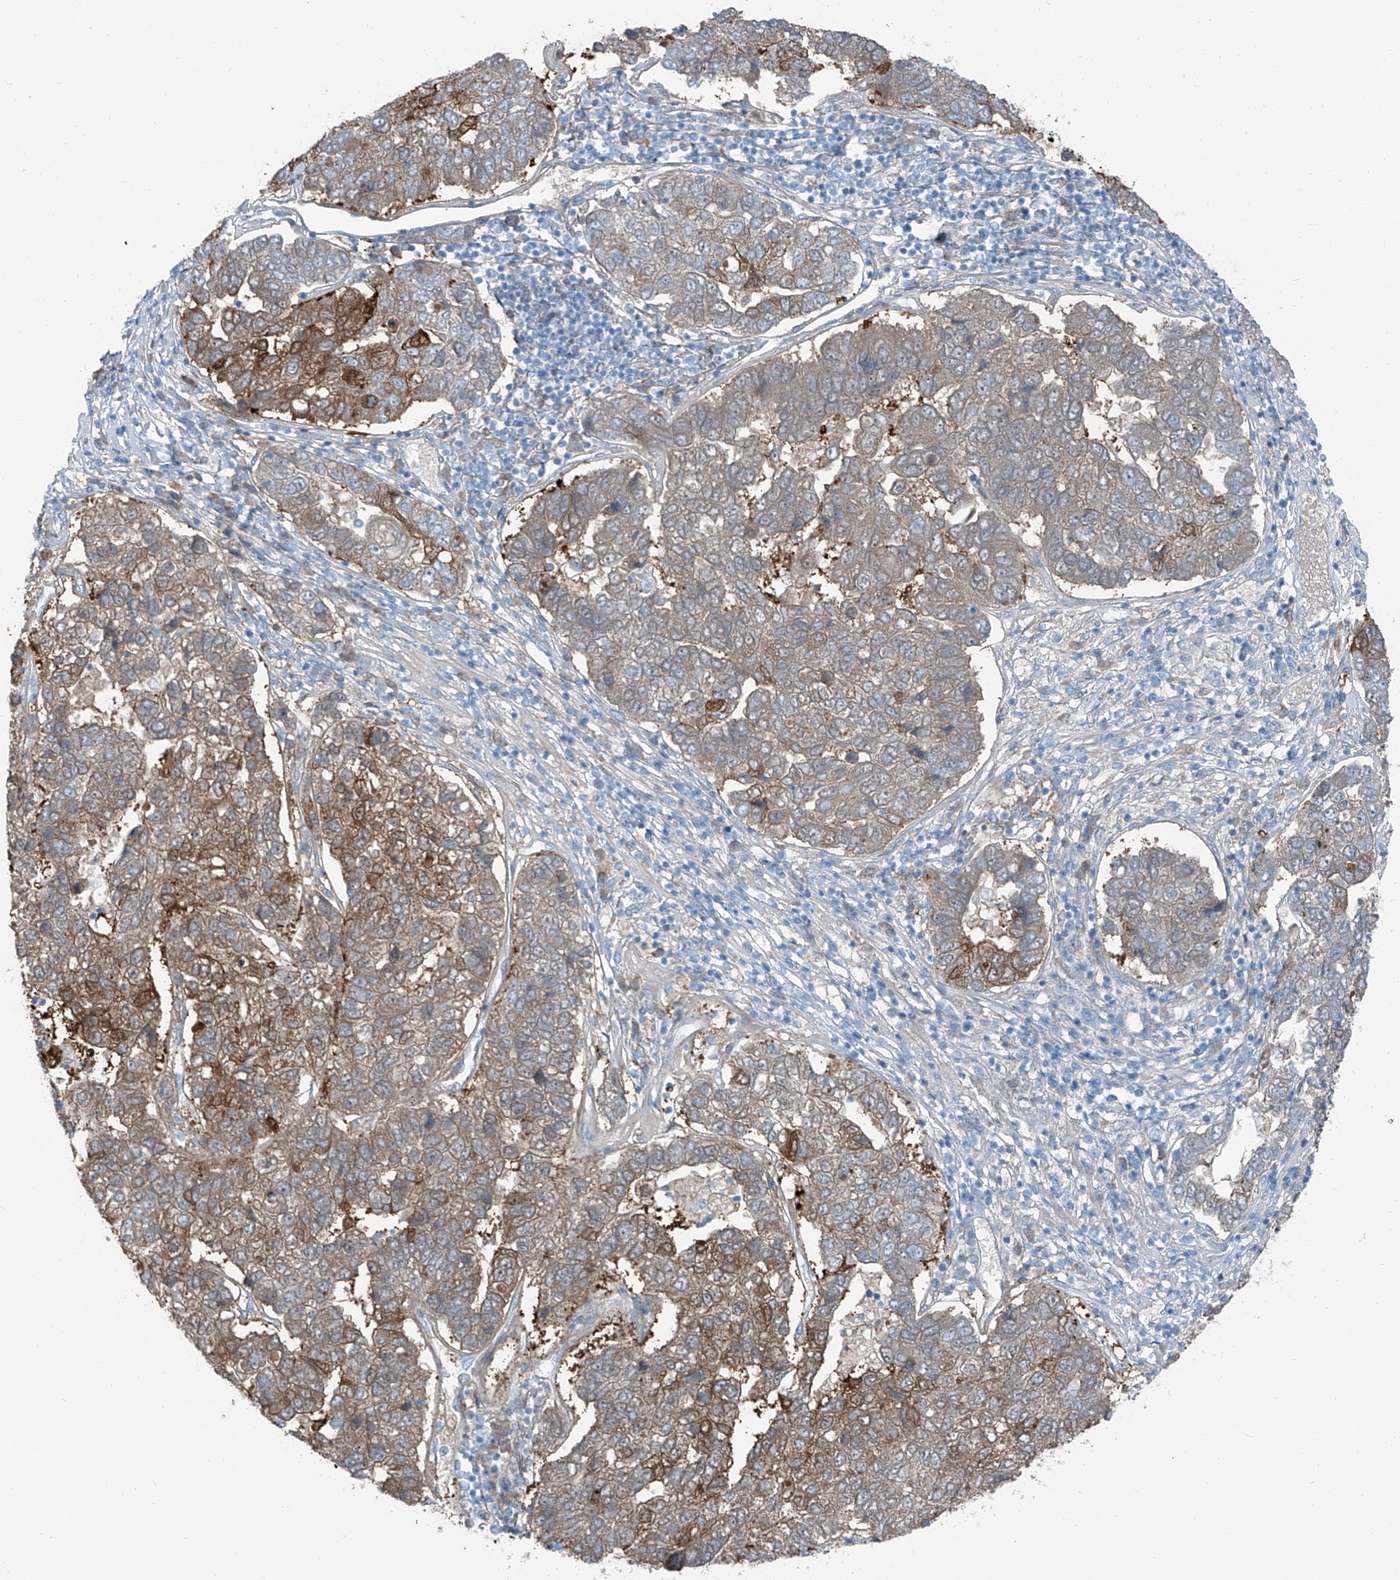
{"staining": {"intensity": "moderate", "quantity": "<25%", "location": "cytoplasmic/membranous"}, "tissue": "pancreatic cancer", "cell_type": "Tumor cells", "image_type": "cancer", "snomed": [{"axis": "morphology", "description": "Adenocarcinoma, NOS"}, {"axis": "topography", "description": "Pancreas"}], "caption": "Immunohistochemistry (IHC) image of adenocarcinoma (pancreatic) stained for a protein (brown), which displays low levels of moderate cytoplasmic/membranous staining in approximately <25% of tumor cells.", "gene": "RGN", "patient": {"sex": "female", "age": 61}}